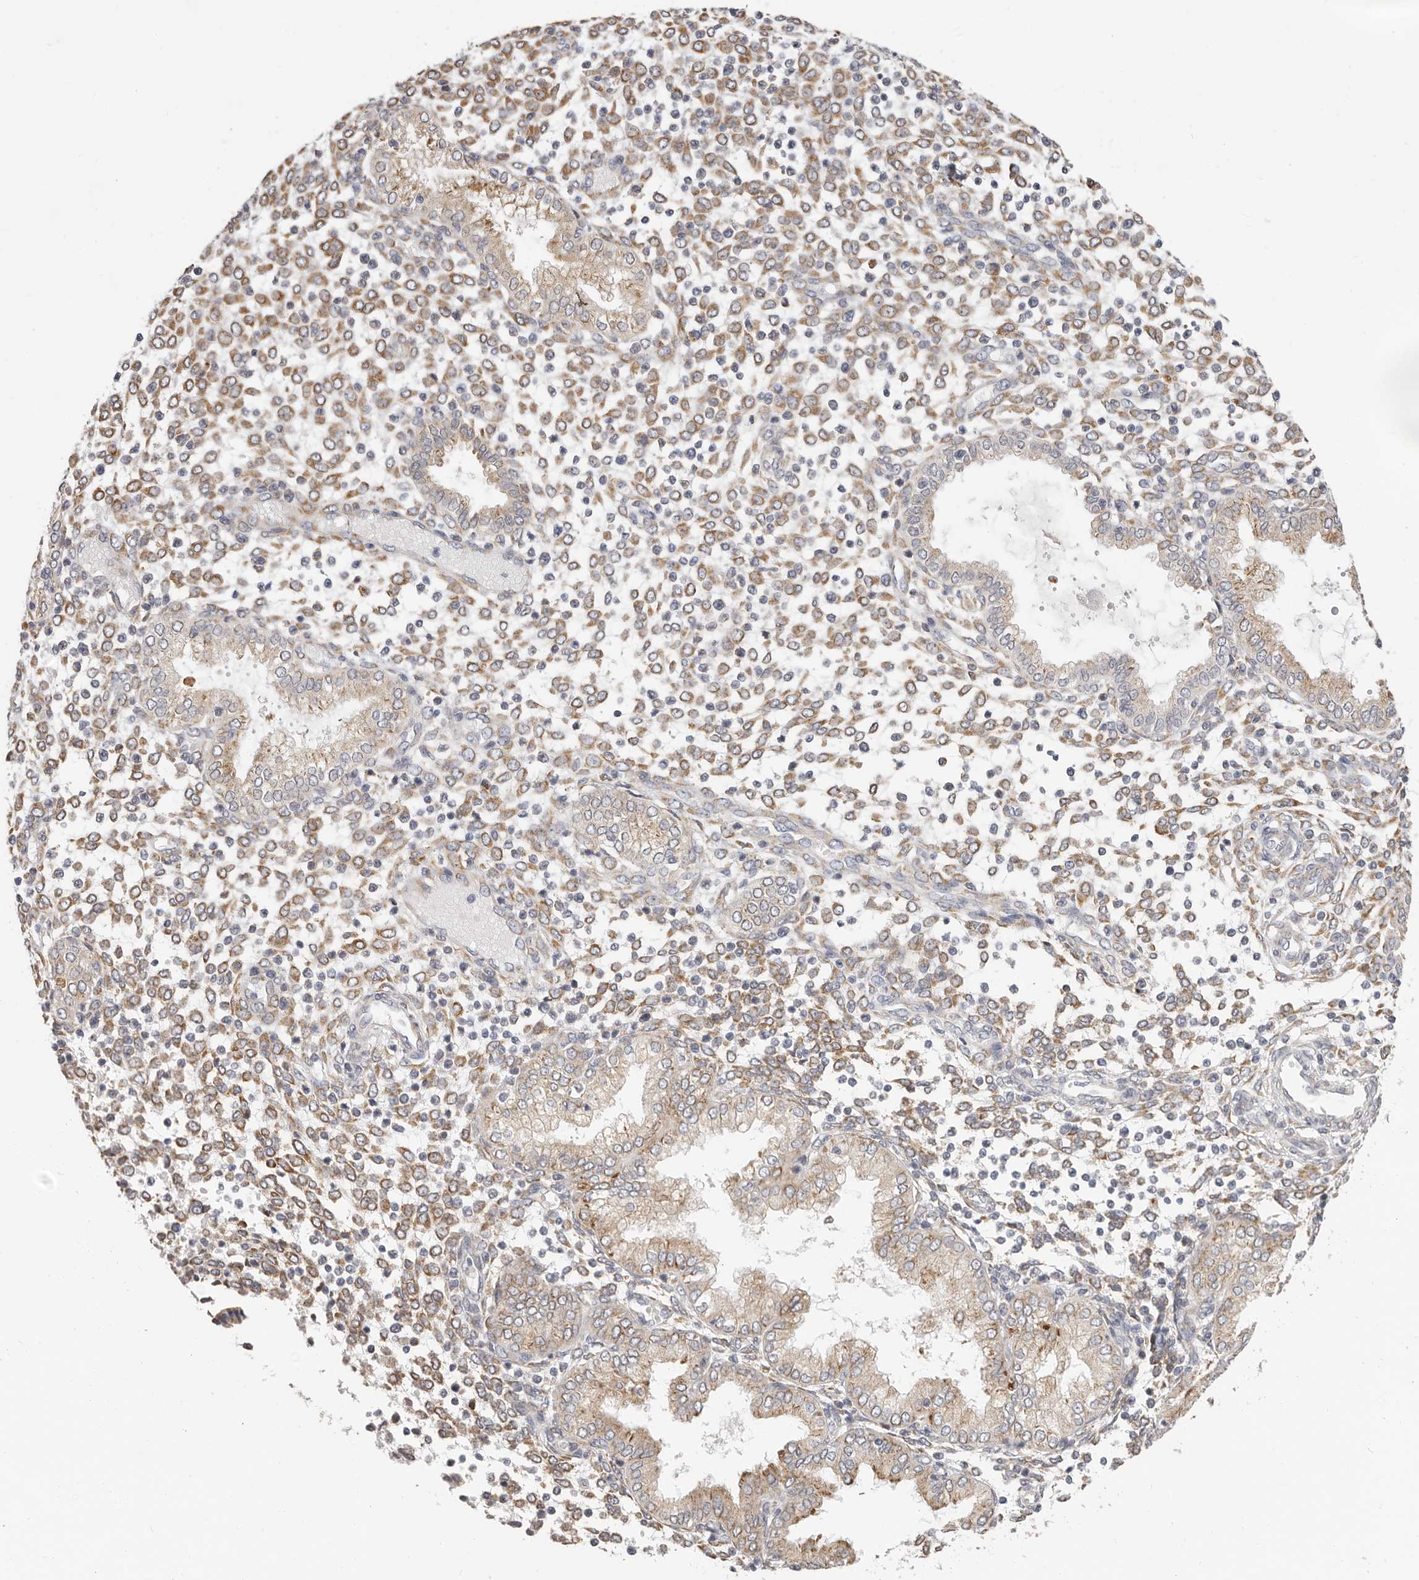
{"staining": {"intensity": "moderate", "quantity": "<25%", "location": "cytoplasmic/membranous"}, "tissue": "endometrium", "cell_type": "Cells in endometrial stroma", "image_type": "normal", "snomed": [{"axis": "morphology", "description": "Normal tissue, NOS"}, {"axis": "topography", "description": "Endometrium"}], "caption": "High-power microscopy captured an IHC micrograph of benign endometrium, revealing moderate cytoplasmic/membranous positivity in approximately <25% of cells in endometrial stroma.", "gene": "IL32", "patient": {"sex": "female", "age": 53}}